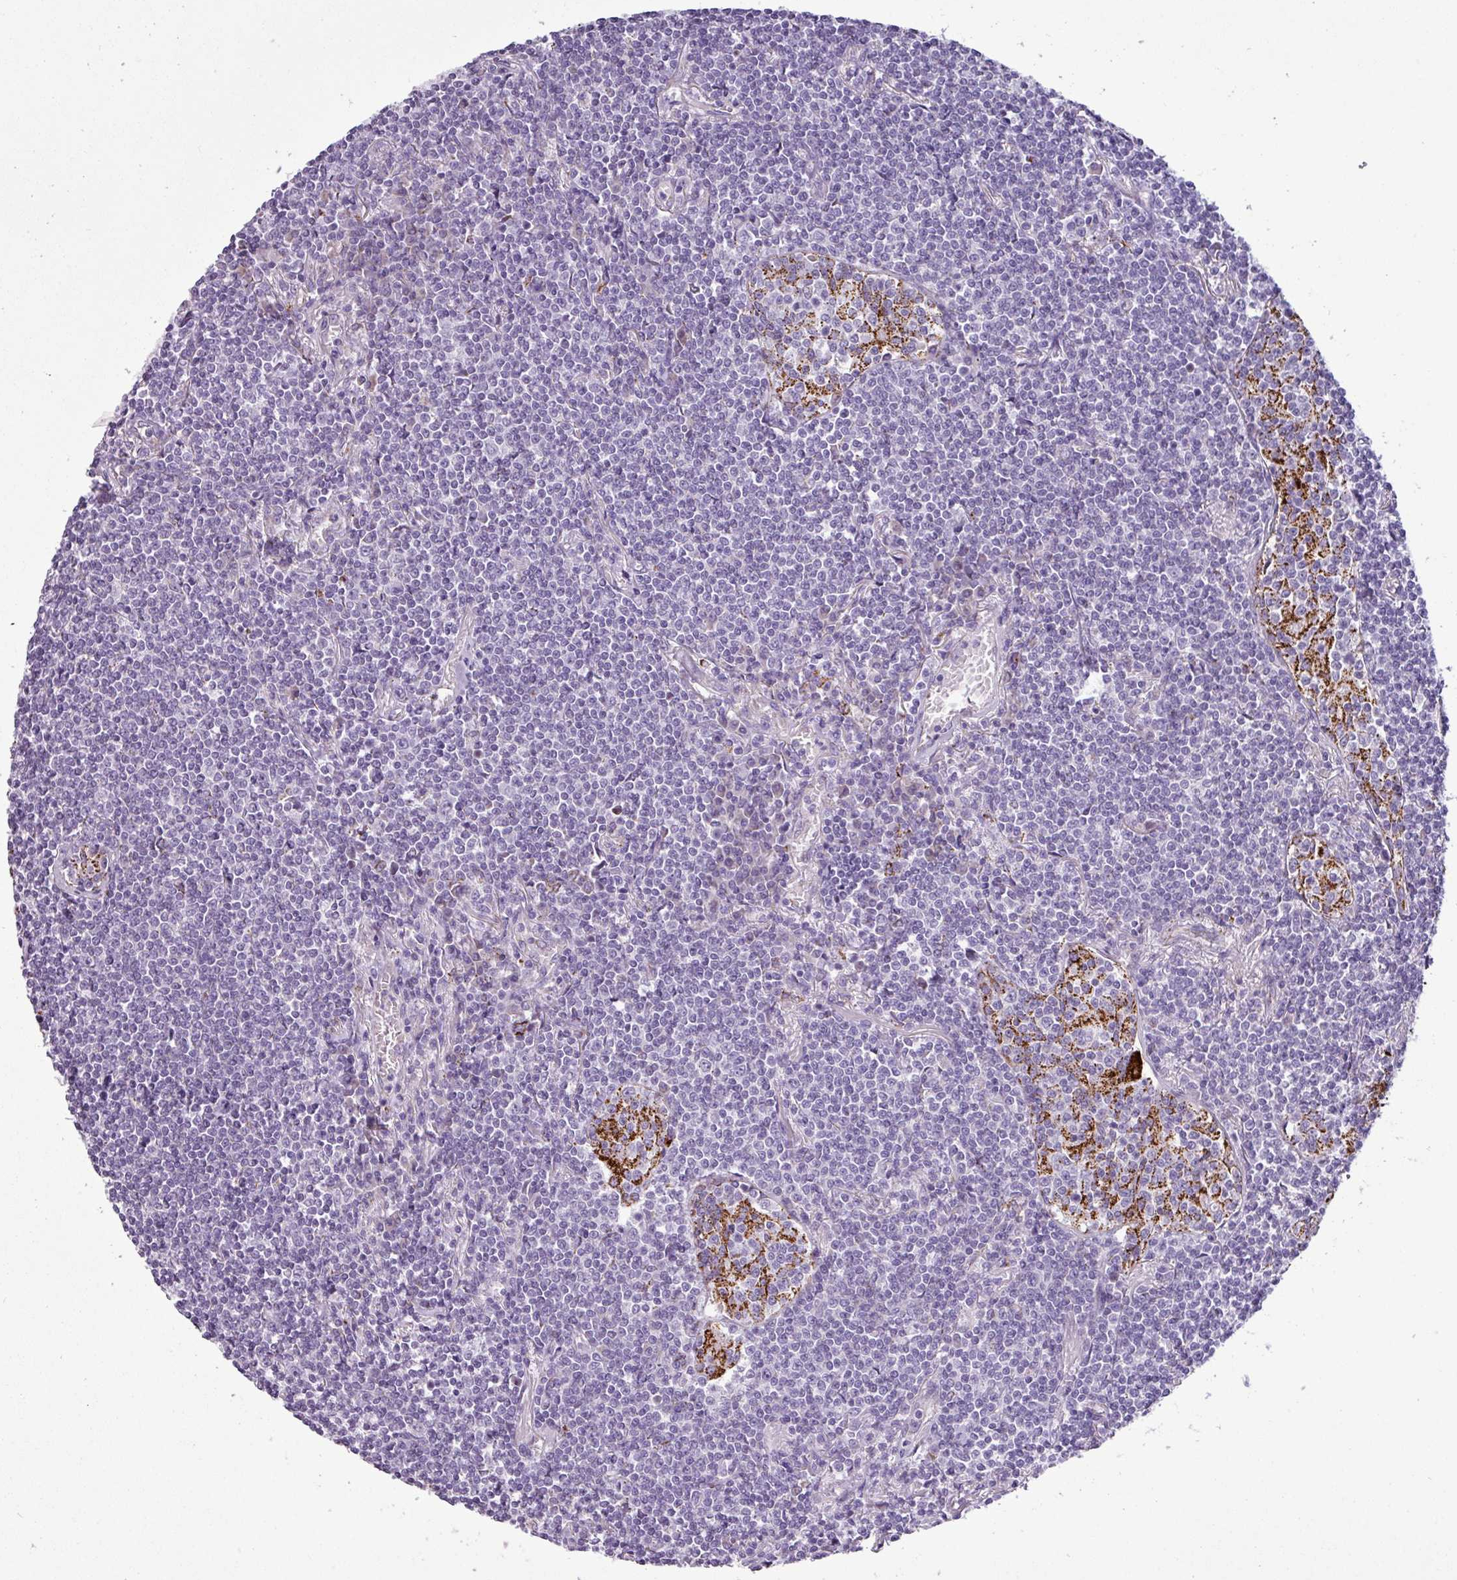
{"staining": {"intensity": "negative", "quantity": "none", "location": "none"}, "tissue": "lymphoma", "cell_type": "Tumor cells", "image_type": "cancer", "snomed": [{"axis": "morphology", "description": "Malignant lymphoma, non-Hodgkin's type, Low grade"}, {"axis": "topography", "description": "Lung"}], "caption": "High power microscopy photomicrograph of an immunohistochemistry (IHC) micrograph of lymphoma, revealing no significant expression in tumor cells. The staining was performed using DAB to visualize the protein expression in brown, while the nuclei were stained in blue with hematoxylin (Magnification: 20x).", "gene": "ZNF667", "patient": {"sex": "female", "age": 71}}